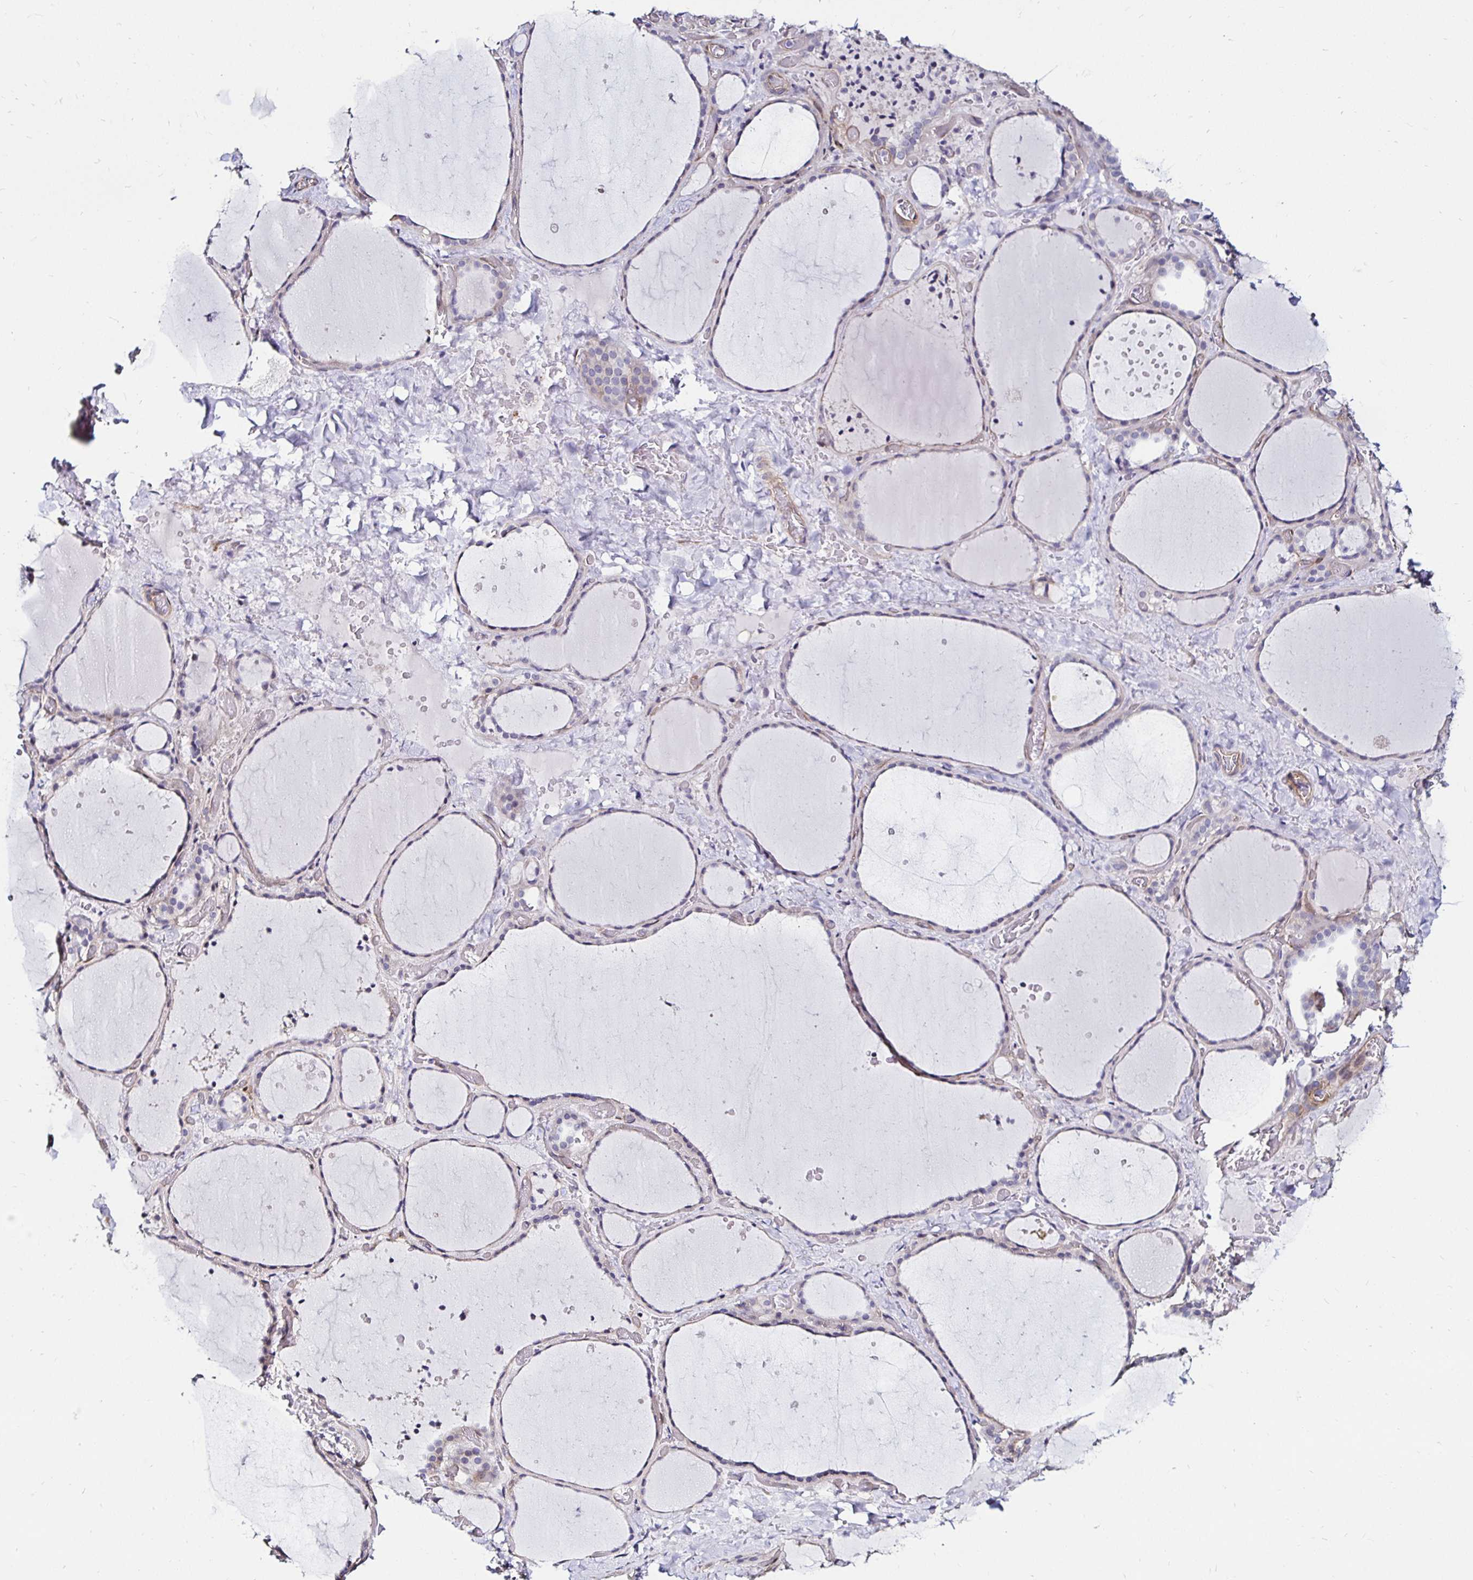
{"staining": {"intensity": "negative", "quantity": "none", "location": "none"}, "tissue": "thyroid gland", "cell_type": "Glandular cells", "image_type": "normal", "snomed": [{"axis": "morphology", "description": "Normal tissue, NOS"}, {"axis": "topography", "description": "Thyroid gland"}], "caption": "A high-resolution image shows immunohistochemistry staining of normal thyroid gland, which shows no significant staining in glandular cells.", "gene": "ITGB1", "patient": {"sex": "female", "age": 36}}